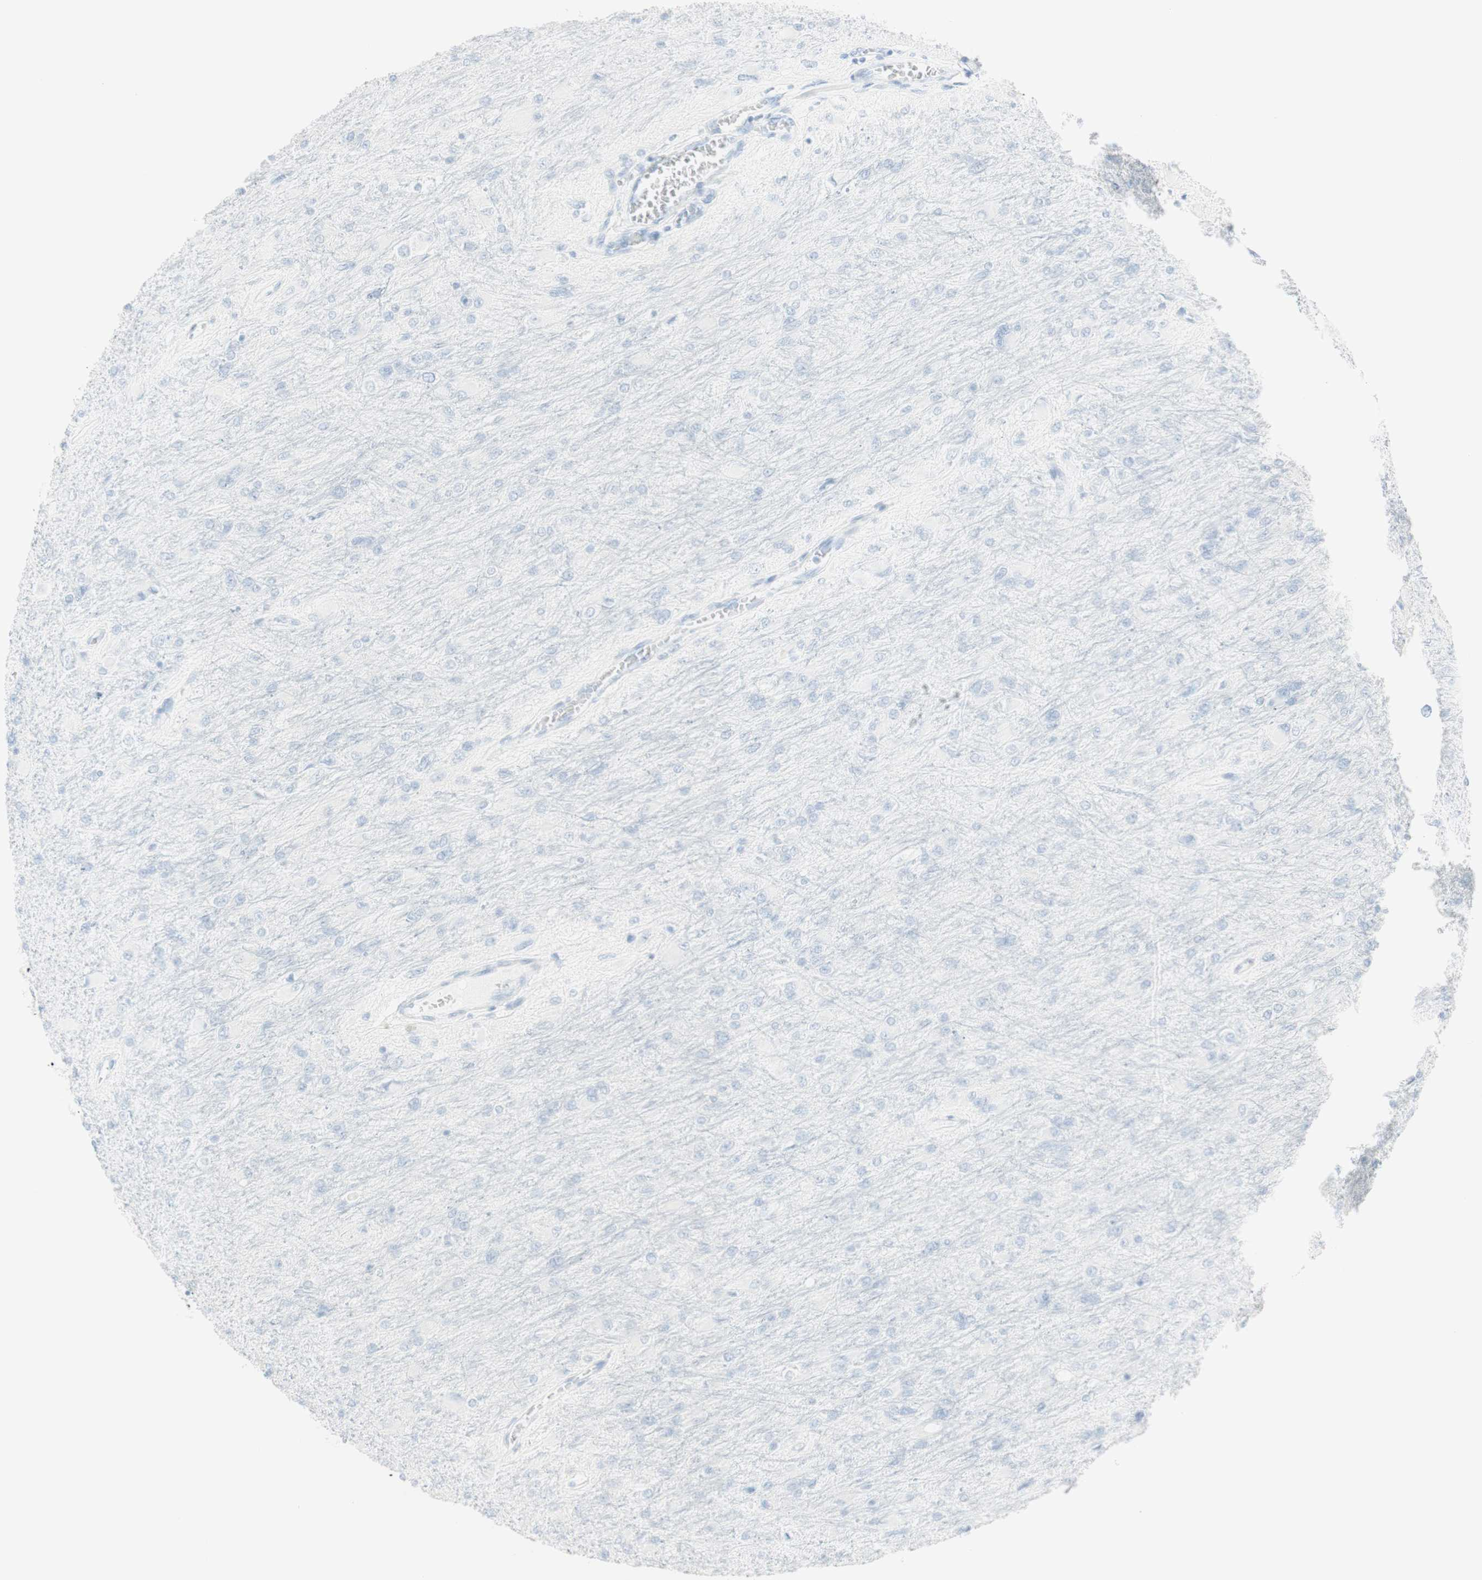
{"staining": {"intensity": "negative", "quantity": "none", "location": "none"}, "tissue": "glioma", "cell_type": "Tumor cells", "image_type": "cancer", "snomed": [{"axis": "morphology", "description": "Glioma, malignant, High grade"}, {"axis": "topography", "description": "Cerebral cortex"}], "caption": "A micrograph of human malignant glioma (high-grade) is negative for staining in tumor cells. Brightfield microscopy of immunohistochemistry (IHC) stained with DAB (3,3'-diaminobenzidine) (brown) and hematoxylin (blue), captured at high magnification.", "gene": "NAPSA", "patient": {"sex": "female", "age": 36}}